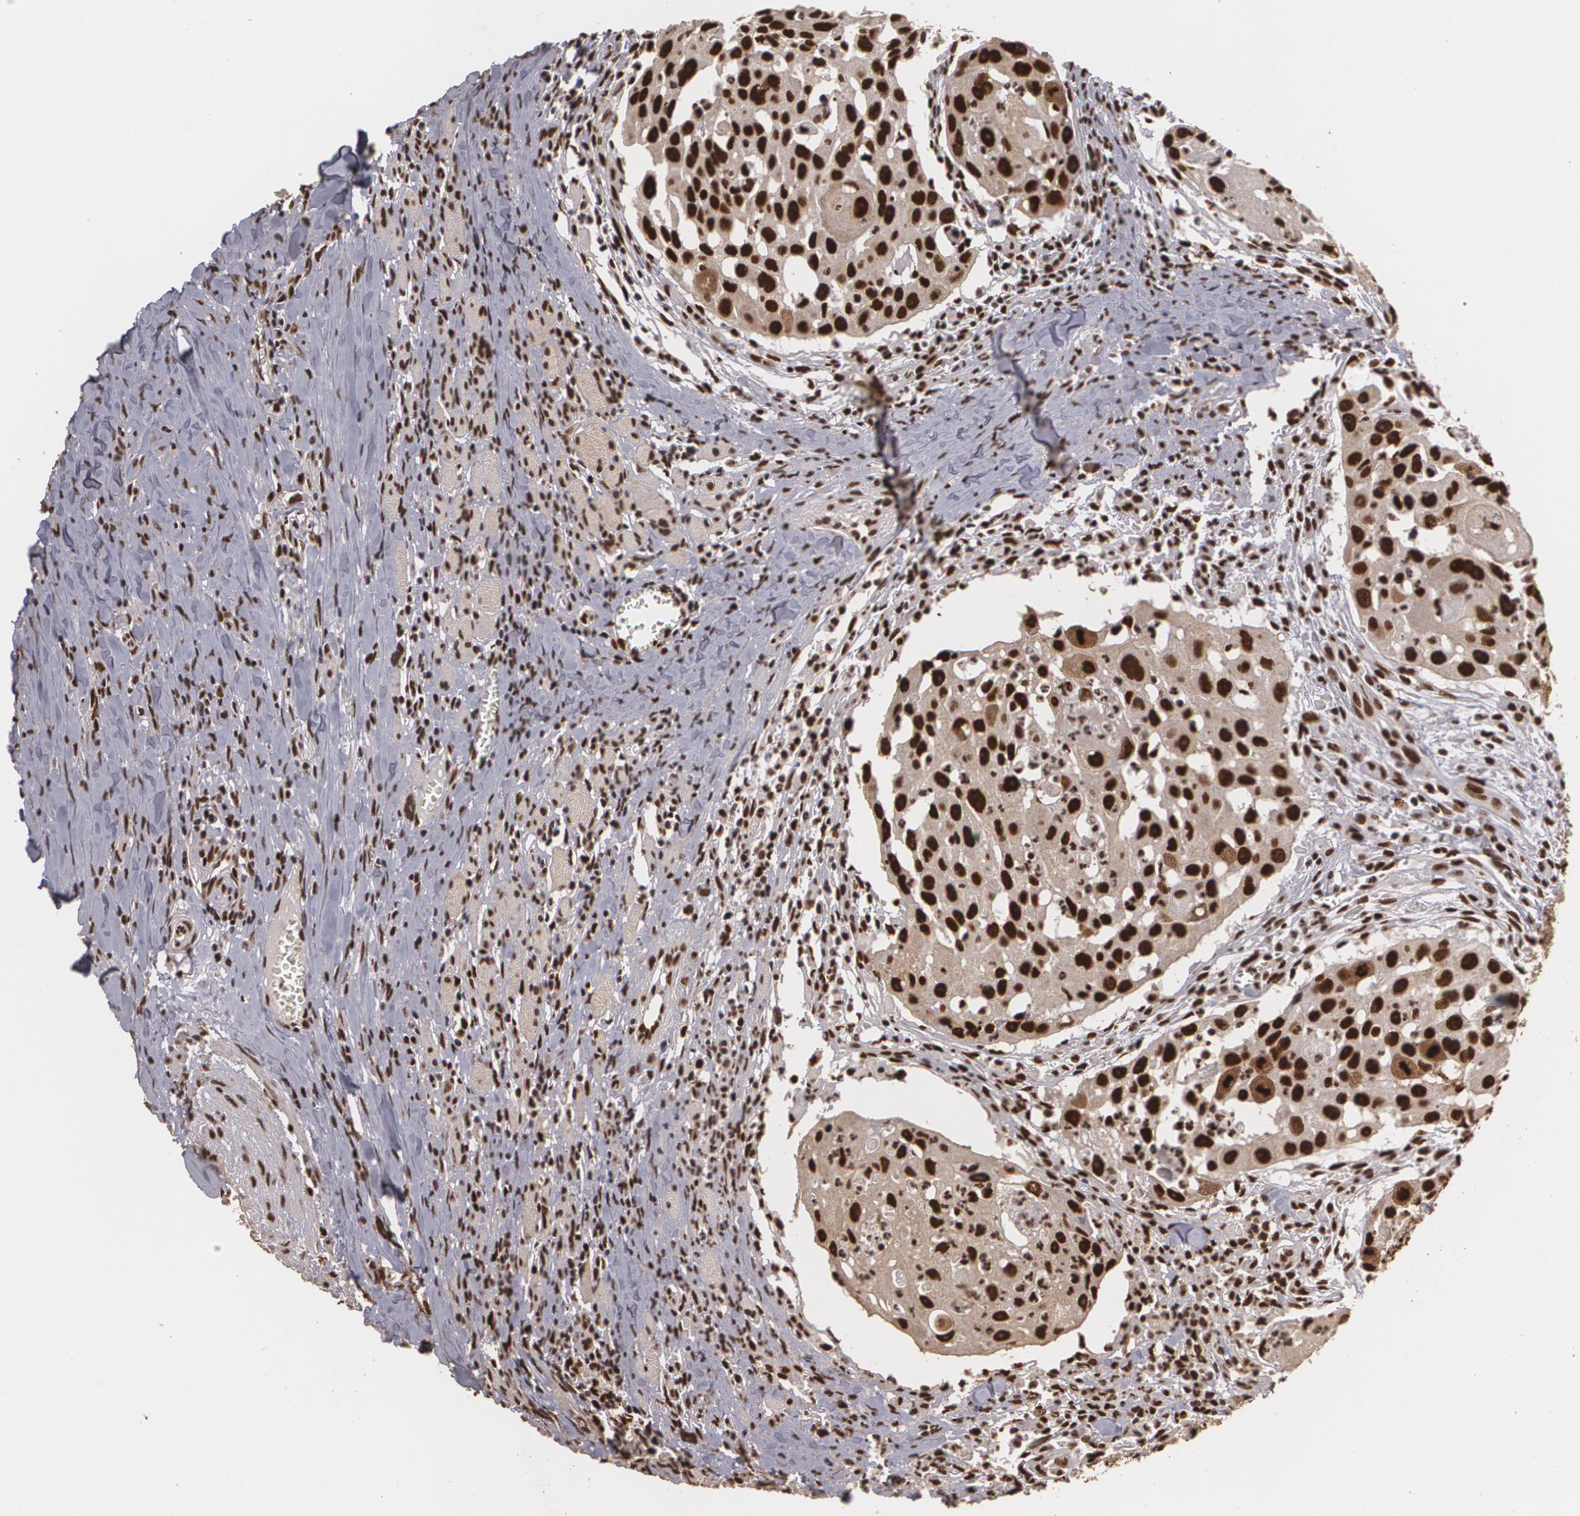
{"staining": {"intensity": "strong", "quantity": ">75%", "location": "cytoplasmic/membranous,nuclear"}, "tissue": "head and neck cancer", "cell_type": "Tumor cells", "image_type": "cancer", "snomed": [{"axis": "morphology", "description": "Squamous cell carcinoma, NOS"}, {"axis": "topography", "description": "Head-Neck"}], "caption": "Approximately >75% of tumor cells in head and neck cancer exhibit strong cytoplasmic/membranous and nuclear protein expression as visualized by brown immunohistochemical staining.", "gene": "RCOR1", "patient": {"sex": "male", "age": 64}}